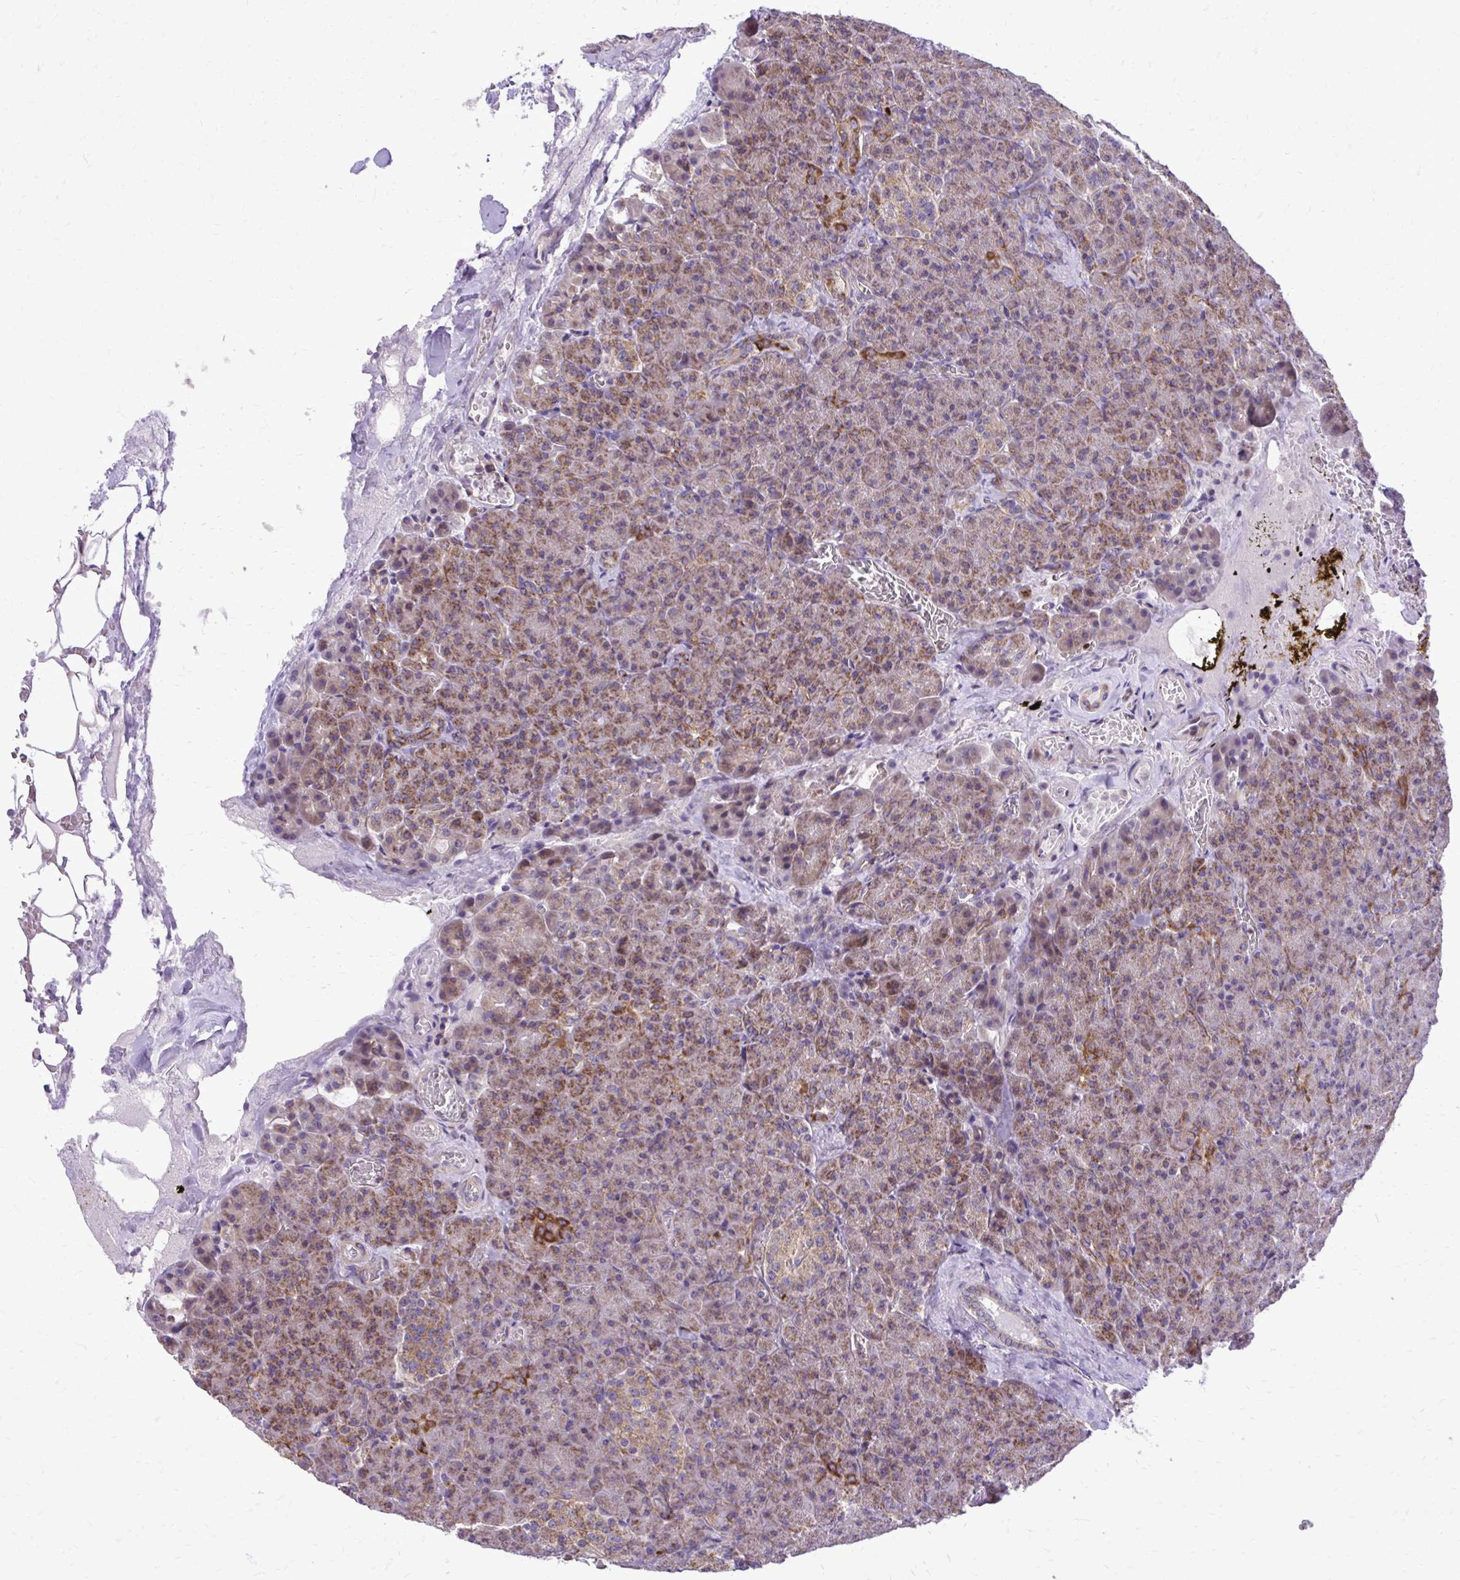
{"staining": {"intensity": "strong", "quantity": "25%-75%", "location": "cytoplasmic/membranous"}, "tissue": "pancreas", "cell_type": "Exocrine glandular cells", "image_type": "normal", "snomed": [{"axis": "morphology", "description": "Normal tissue, NOS"}, {"axis": "topography", "description": "Pancreas"}], "caption": "Exocrine glandular cells show high levels of strong cytoplasmic/membranous staining in about 25%-75% of cells in benign human pancreas.", "gene": "ABCC3", "patient": {"sex": "female", "age": 74}}